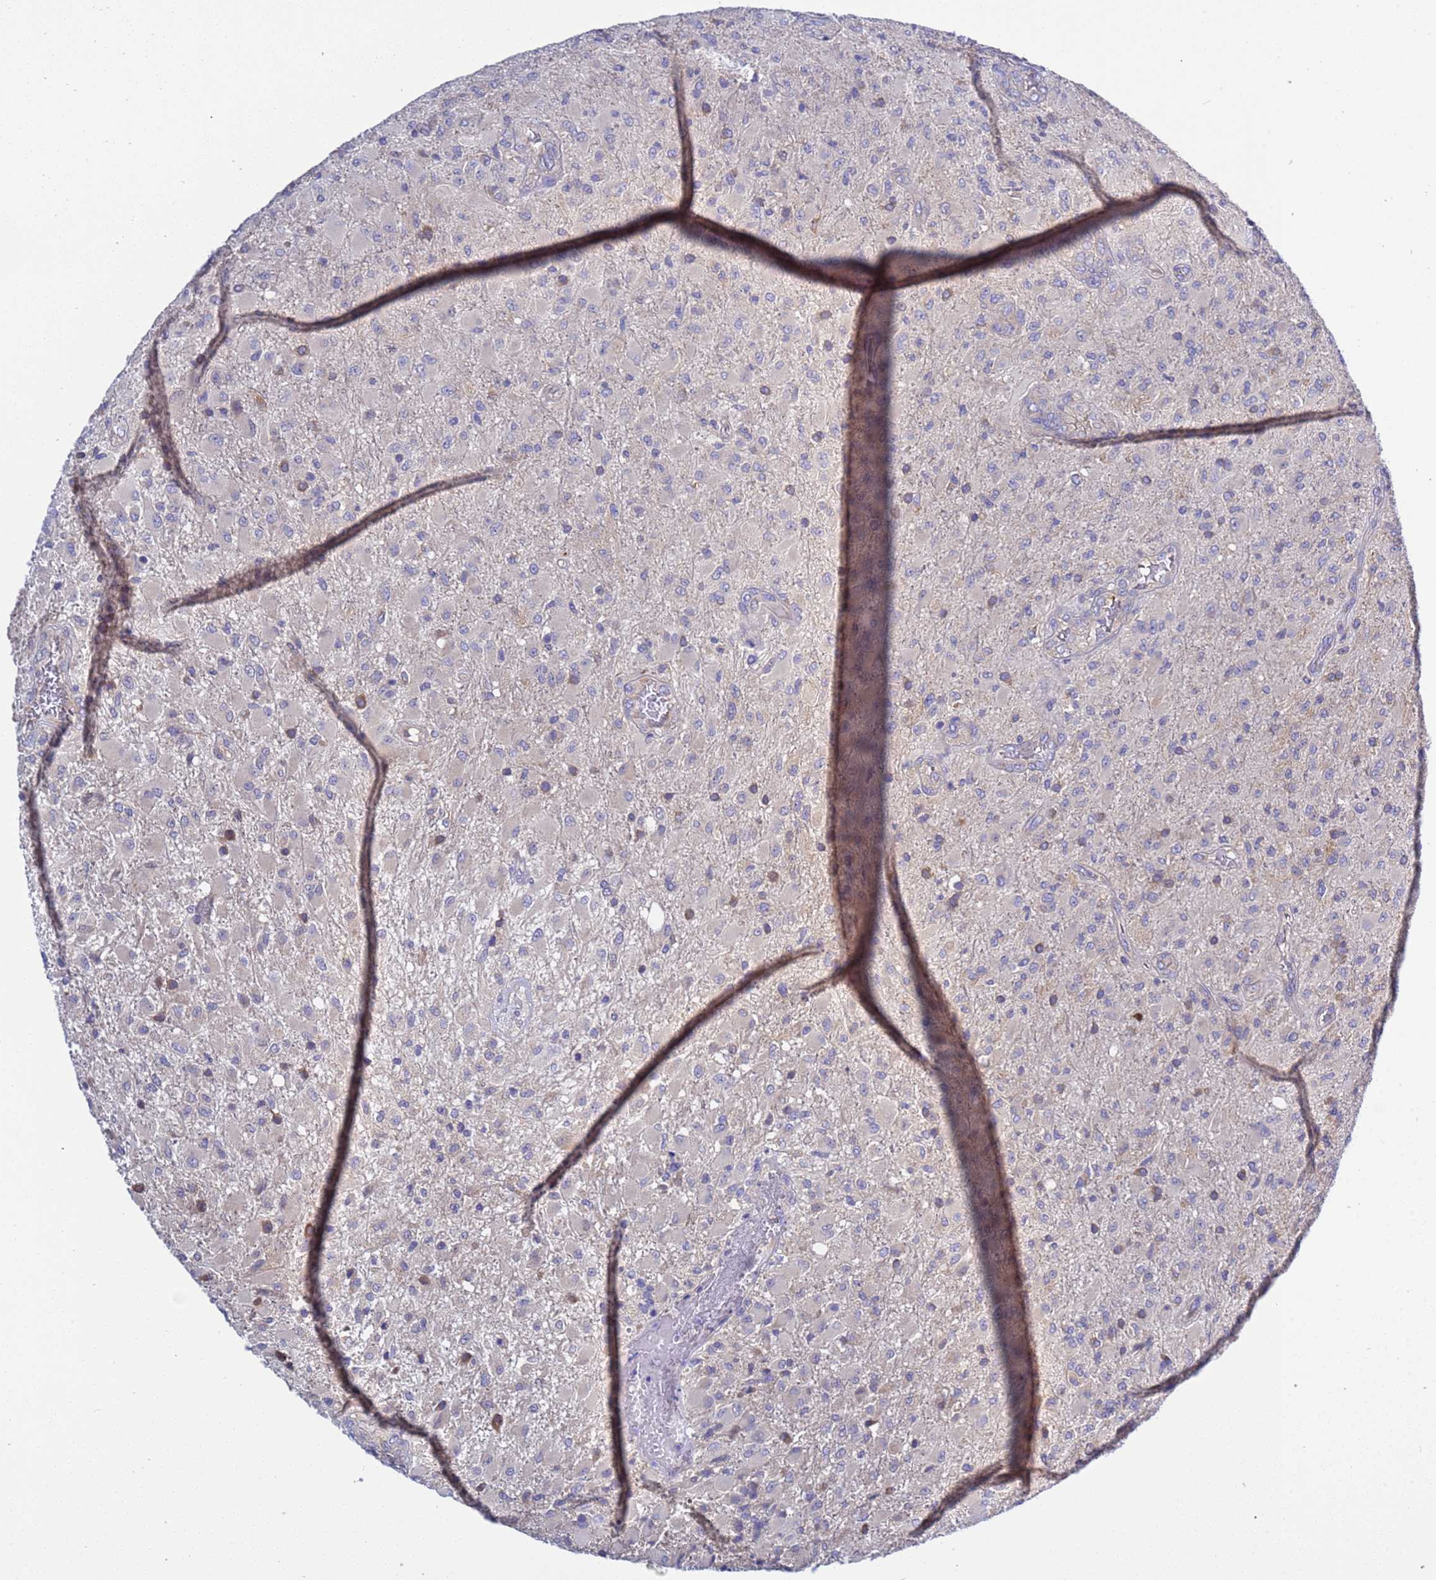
{"staining": {"intensity": "negative", "quantity": "none", "location": "none"}, "tissue": "glioma", "cell_type": "Tumor cells", "image_type": "cancer", "snomed": [{"axis": "morphology", "description": "Glioma, malignant, Low grade"}, {"axis": "topography", "description": "Brain"}], "caption": "This is an immunohistochemistry histopathology image of malignant glioma (low-grade). There is no staining in tumor cells.", "gene": "RC3H2", "patient": {"sex": "male", "age": 65}}